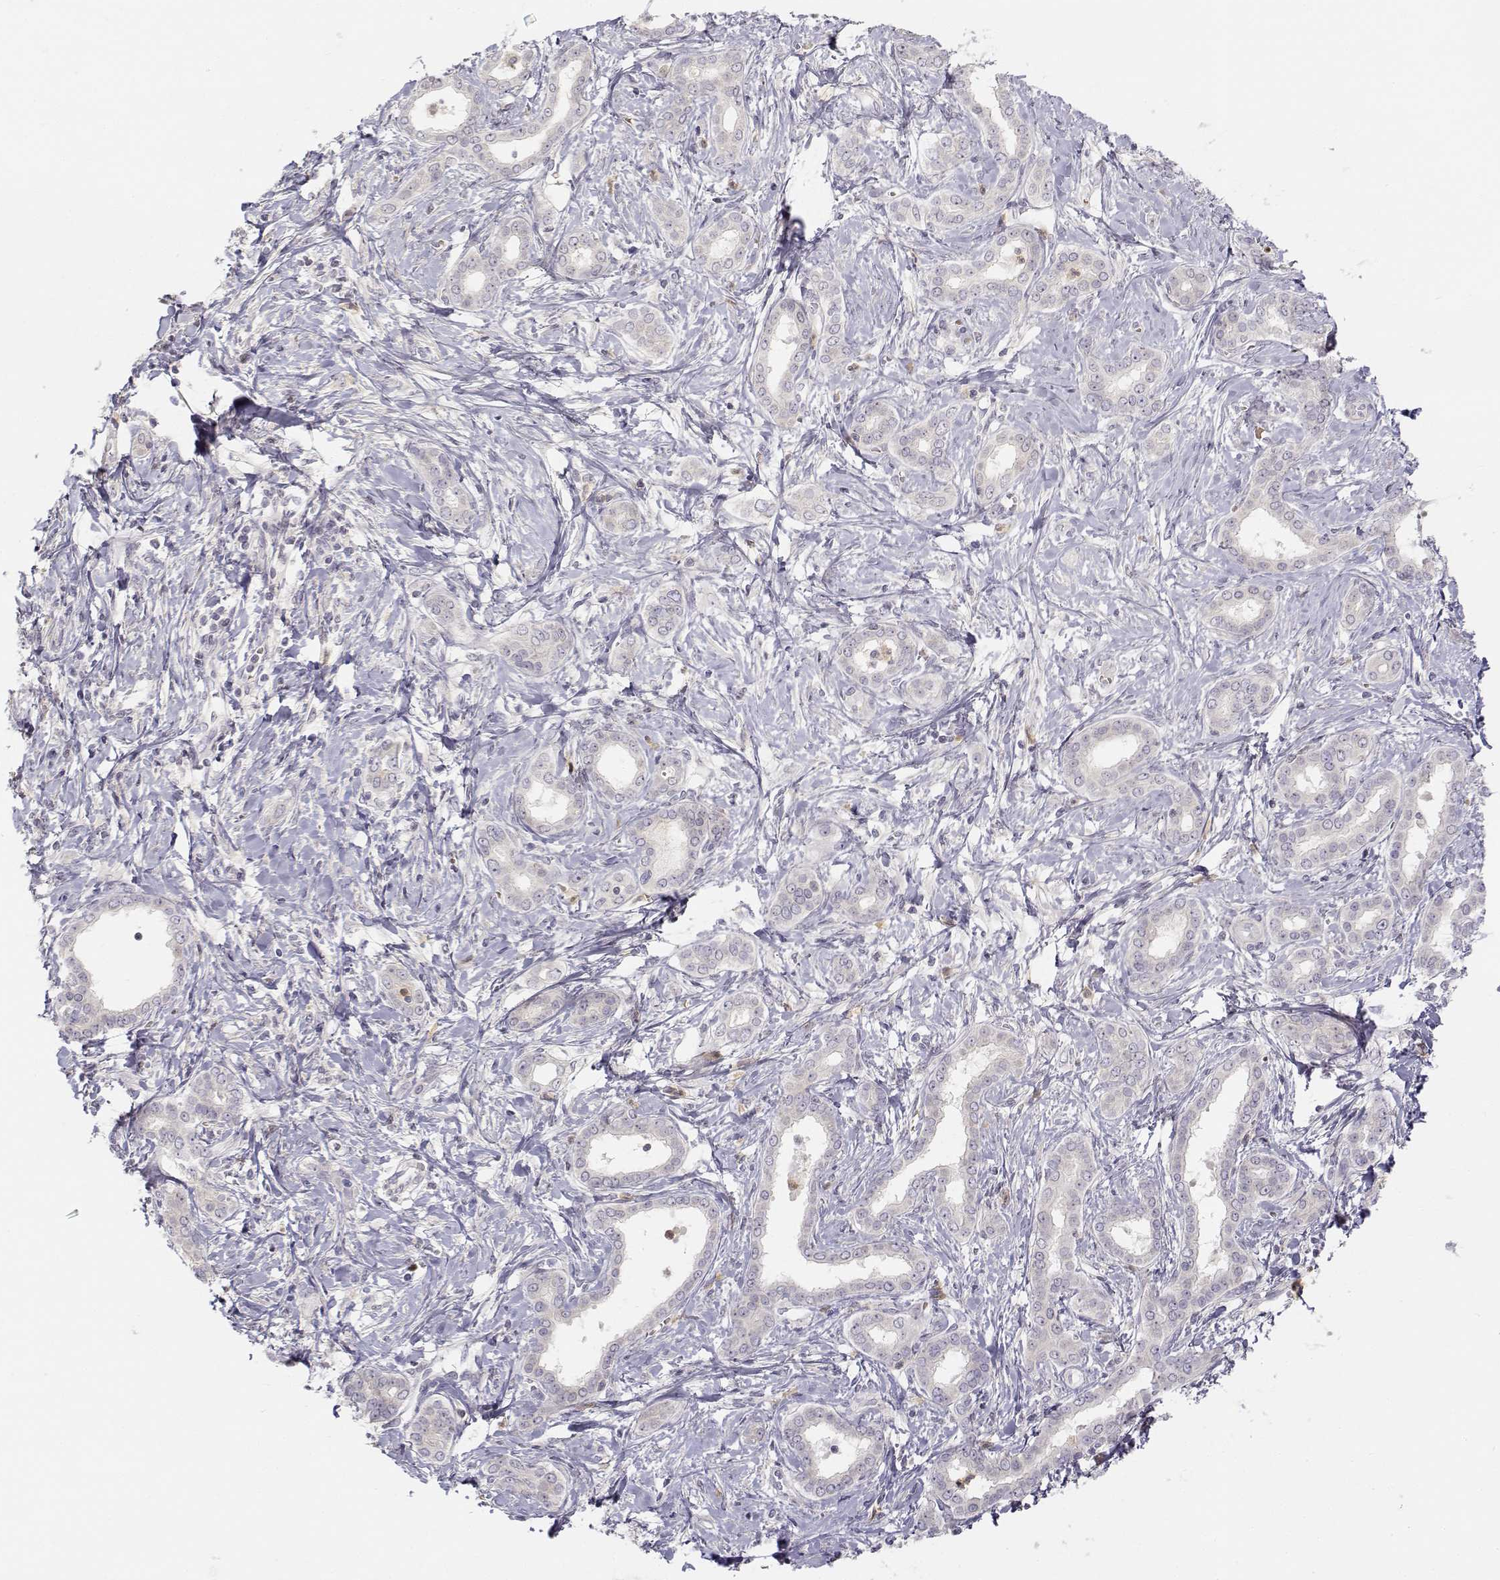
{"staining": {"intensity": "negative", "quantity": "none", "location": "none"}, "tissue": "liver cancer", "cell_type": "Tumor cells", "image_type": "cancer", "snomed": [{"axis": "morphology", "description": "Cholangiocarcinoma"}, {"axis": "topography", "description": "Liver"}], "caption": "Tumor cells are negative for brown protein staining in liver cholangiocarcinoma.", "gene": "GLIPR1L2", "patient": {"sex": "female", "age": 47}}